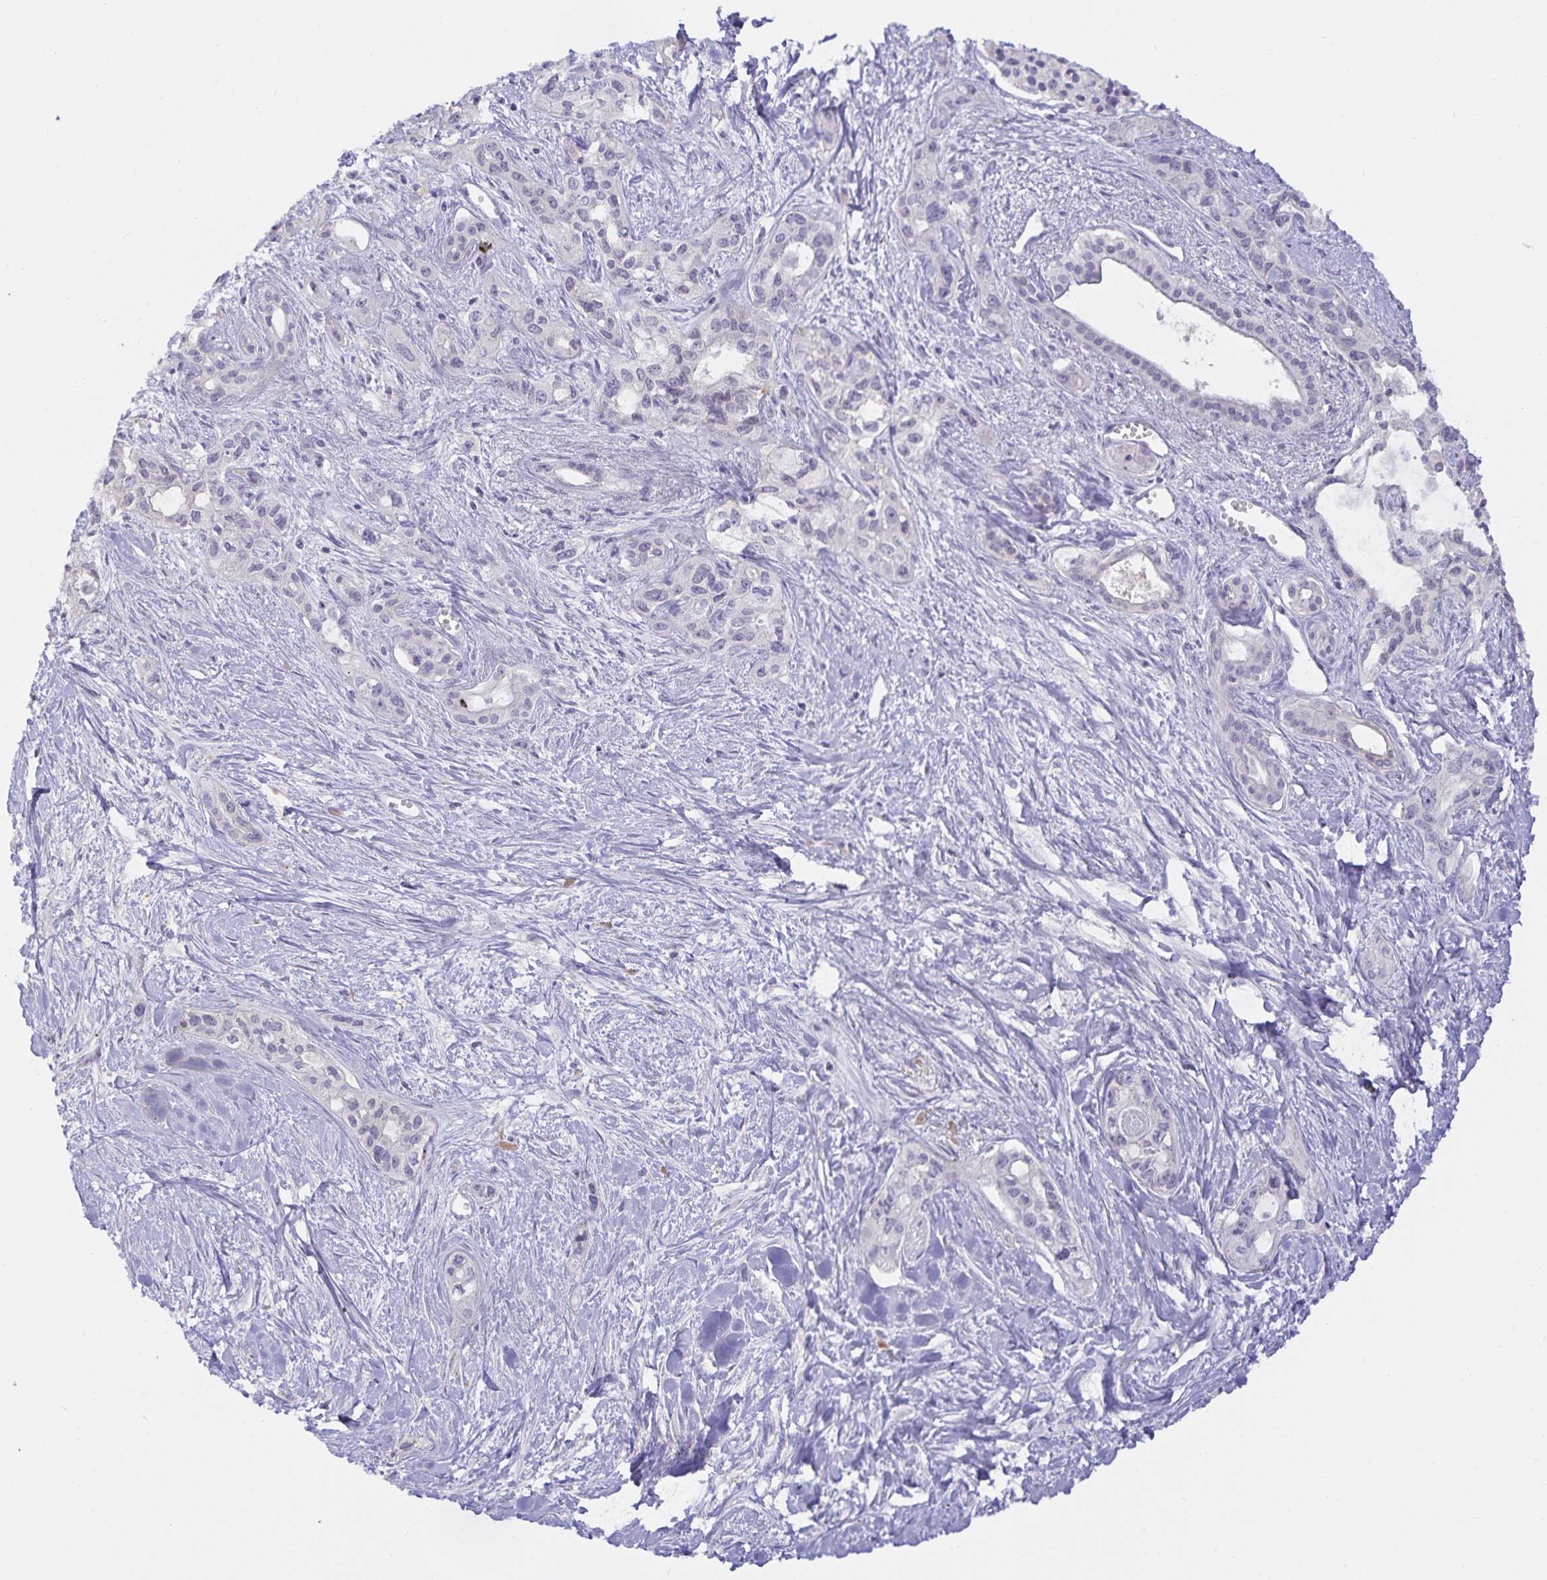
{"staining": {"intensity": "negative", "quantity": "none", "location": "none"}, "tissue": "pancreatic cancer", "cell_type": "Tumor cells", "image_type": "cancer", "snomed": [{"axis": "morphology", "description": "Adenocarcinoma, NOS"}, {"axis": "topography", "description": "Pancreas"}], "caption": "The photomicrograph demonstrates no significant staining in tumor cells of pancreatic cancer (adenocarcinoma).", "gene": "MON2", "patient": {"sex": "female", "age": 50}}